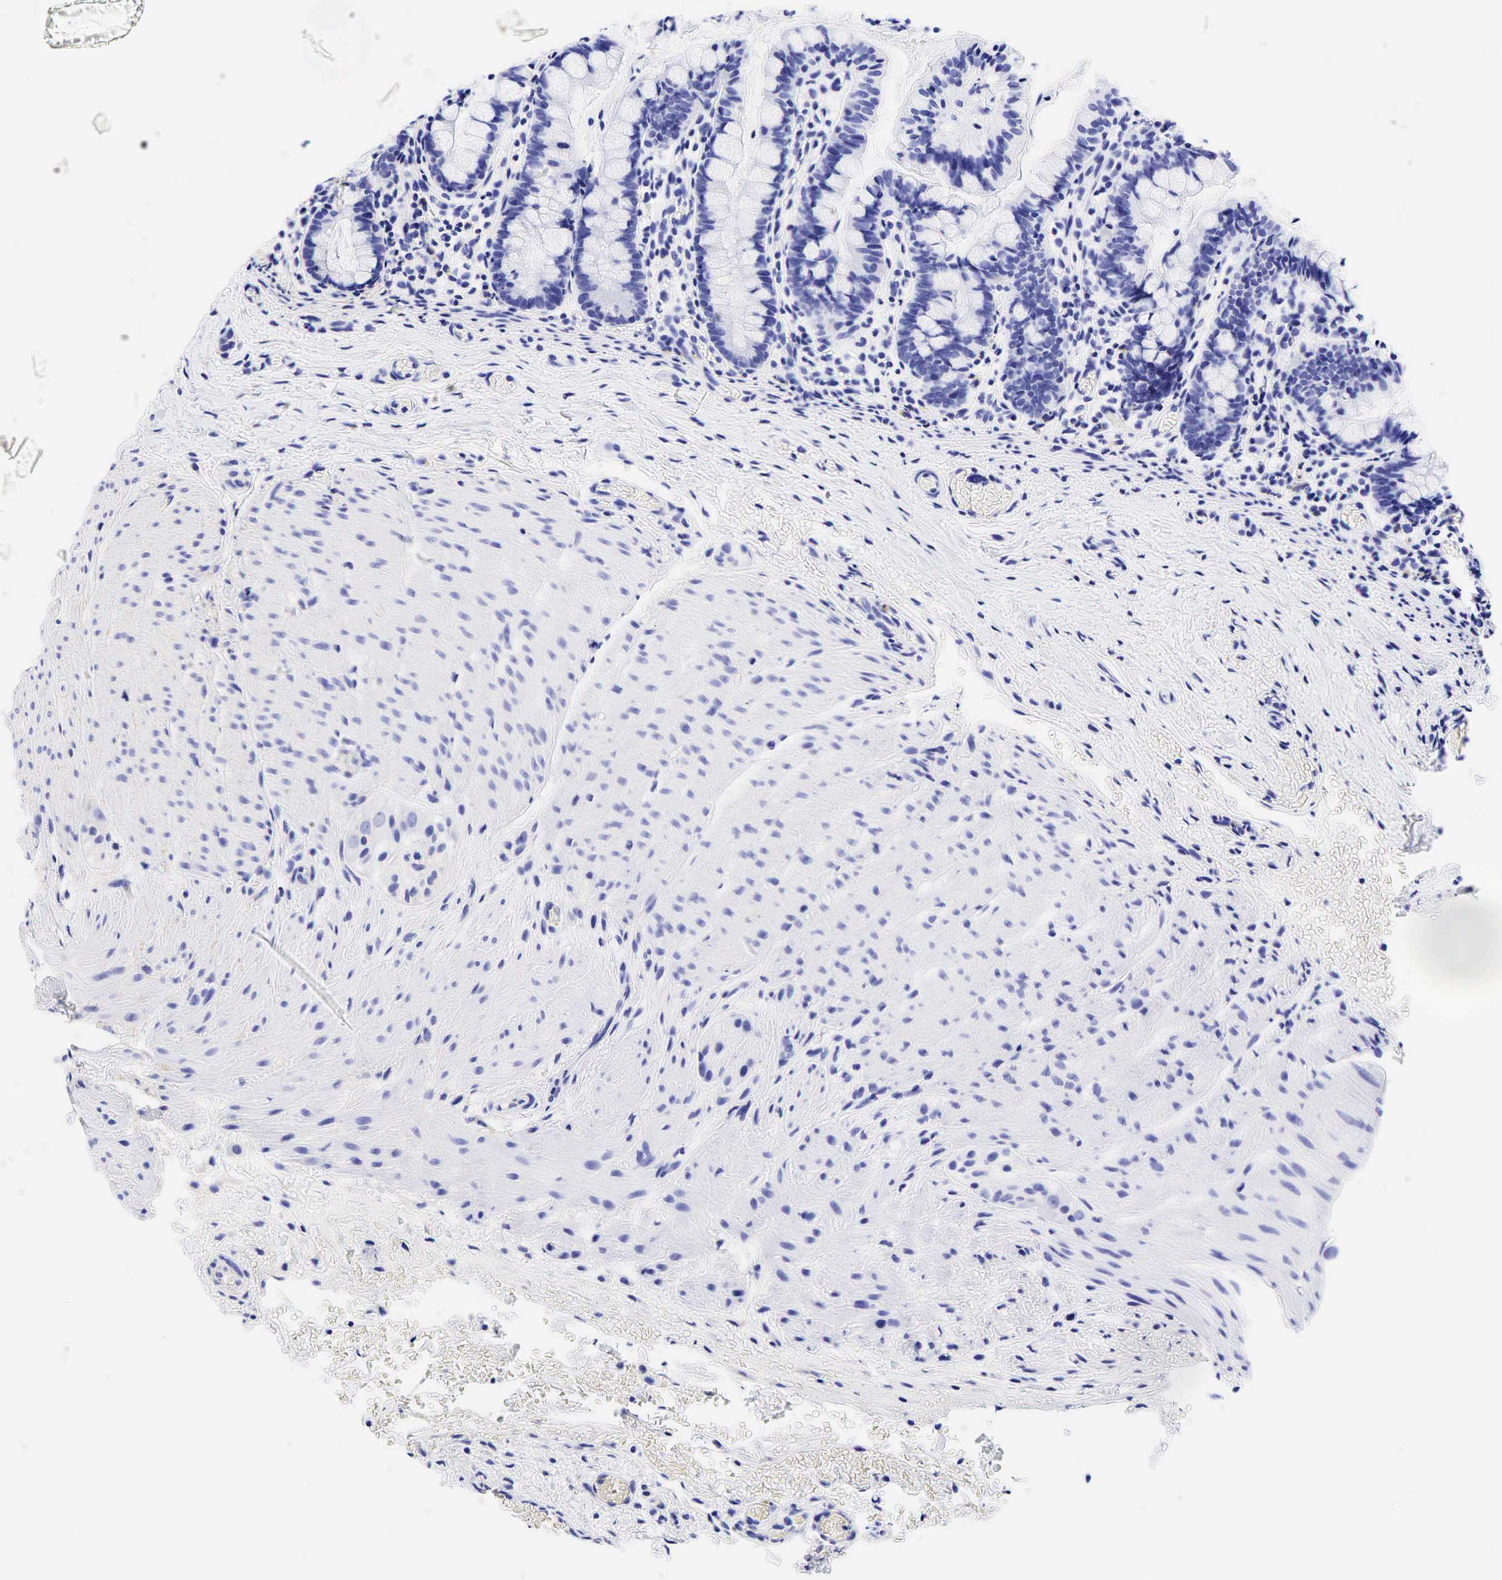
{"staining": {"intensity": "weak", "quantity": "<25%", "location": "cytoplasmic/membranous"}, "tissue": "small intestine", "cell_type": "Glandular cells", "image_type": "normal", "snomed": [{"axis": "morphology", "description": "Normal tissue, NOS"}, {"axis": "topography", "description": "Small intestine"}], "caption": "The histopathology image demonstrates no significant staining in glandular cells of small intestine.", "gene": "CD99", "patient": {"sex": "male", "age": 1}}